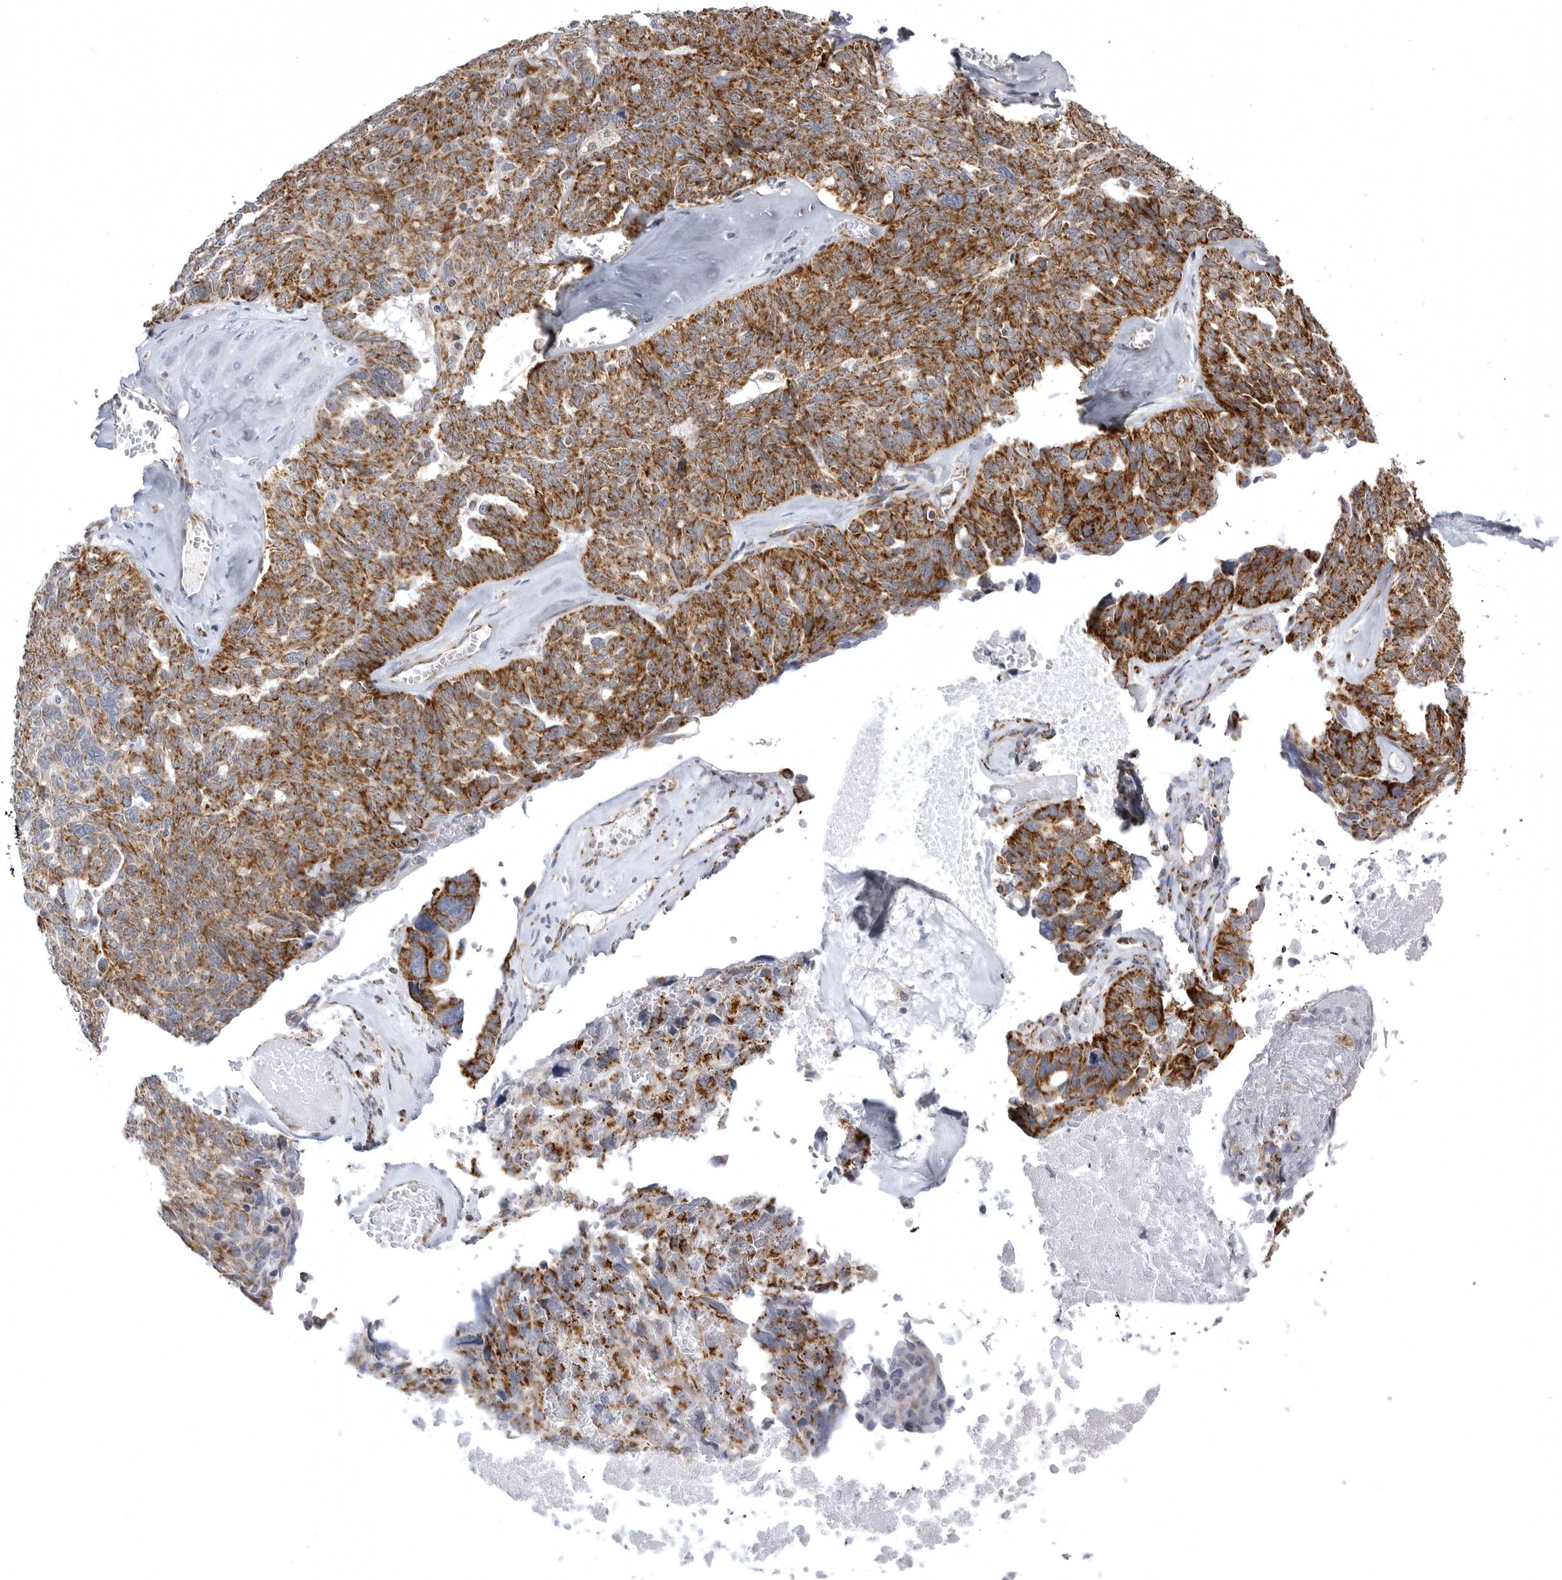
{"staining": {"intensity": "strong", "quantity": ">75%", "location": "cytoplasmic/membranous"}, "tissue": "ovarian cancer", "cell_type": "Tumor cells", "image_type": "cancer", "snomed": [{"axis": "morphology", "description": "Cystadenocarcinoma, serous, NOS"}, {"axis": "topography", "description": "Ovary"}], "caption": "Human ovarian cancer stained with a protein marker exhibits strong staining in tumor cells.", "gene": "TUFM", "patient": {"sex": "female", "age": 79}}